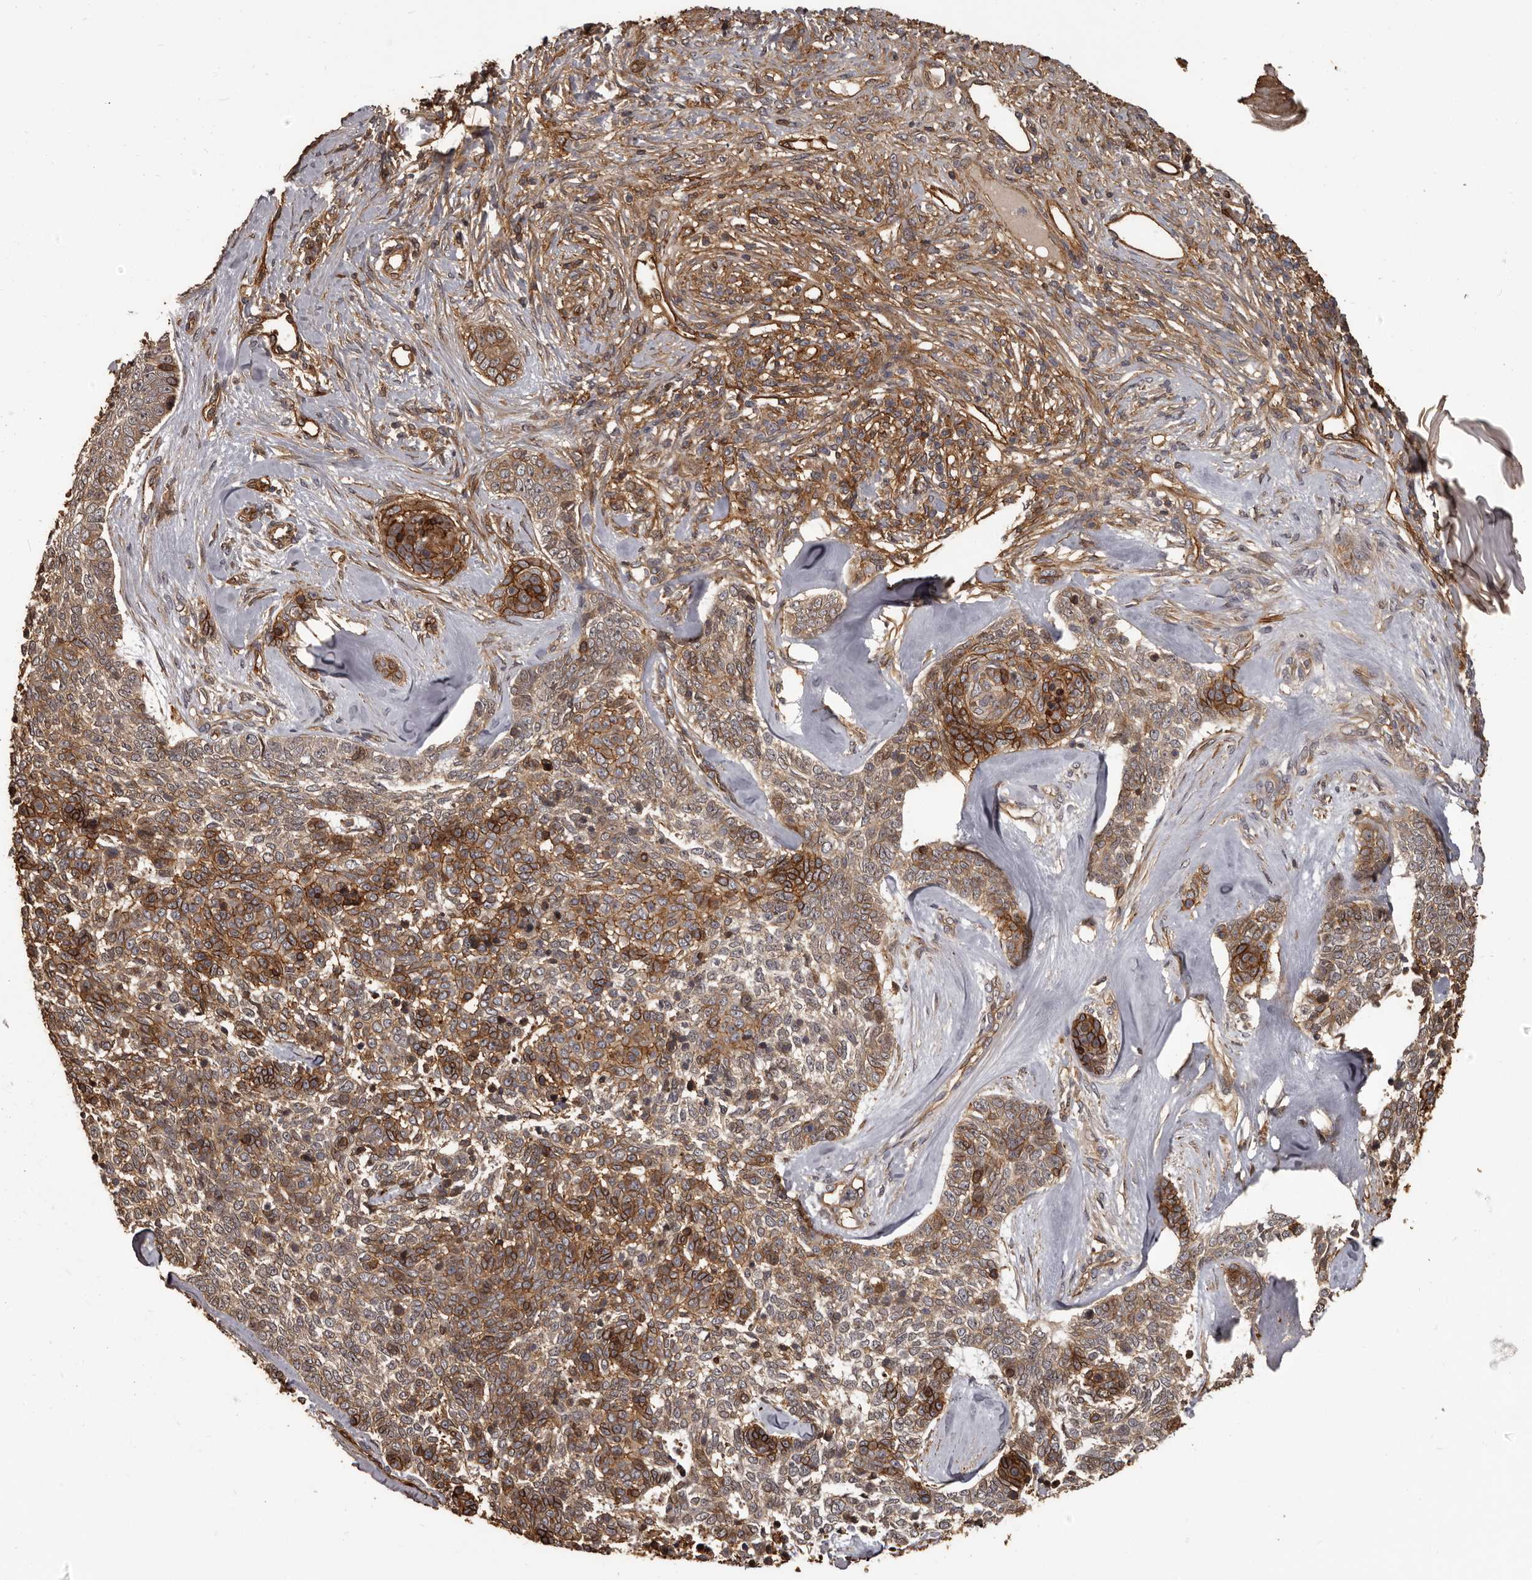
{"staining": {"intensity": "strong", "quantity": "<25%", "location": "cytoplasmic/membranous"}, "tissue": "skin cancer", "cell_type": "Tumor cells", "image_type": "cancer", "snomed": [{"axis": "morphology", "description": "Basal cell carcinoma"}, {"axis": "topography", "description": "Skin"}], "caption": "This is a micrograph of immunohistochemistry staining of skin cancer (basal cell carcinoma), which shows strong staining in the cytoplasmic/membranous of tumor cells.", "gene": "SLITRK6", "patient": {"sex": "female", "age": 81}}